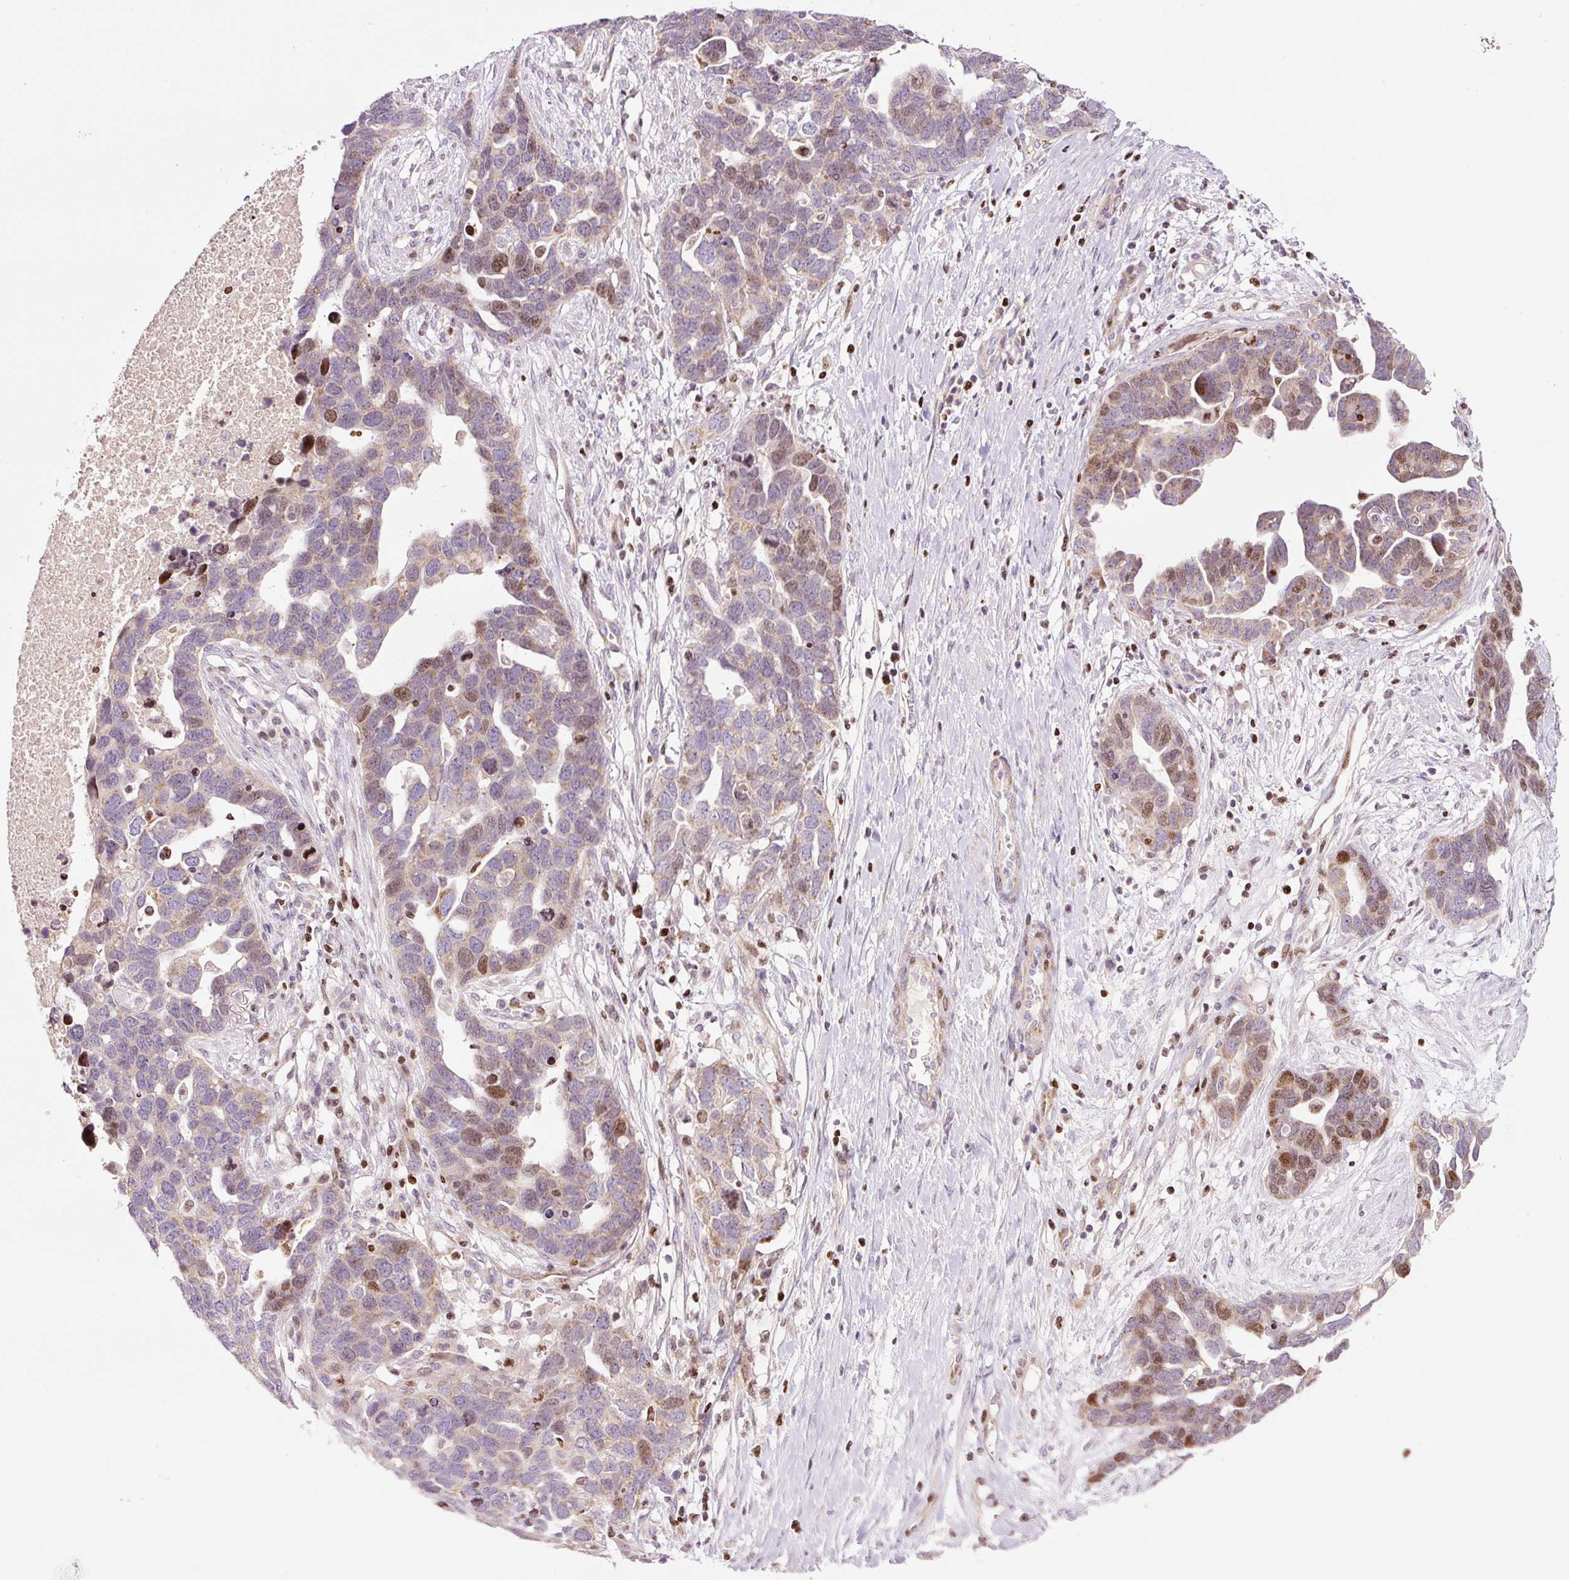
{"staining": {"intensity": "moderate", "quantity": "<25%", "location": "nuclear"}, "tissue": "ovarian cancer", "cell_type": "Tumor cells", "image_type": "cancer", "snomed": [{"axis": "morphology", "description": "Cystadenocarcinoma, serous, NOS"}, {"axis": "topography", "description": "Ovary"}], "caption": "Protein staining shows moderate nuclear positivity in about <25% of tumor cells in ovarian serous cystadenocarcinoma.", "gene": "TMEM8B", "patient": {"sex": "female", "age": 54}}